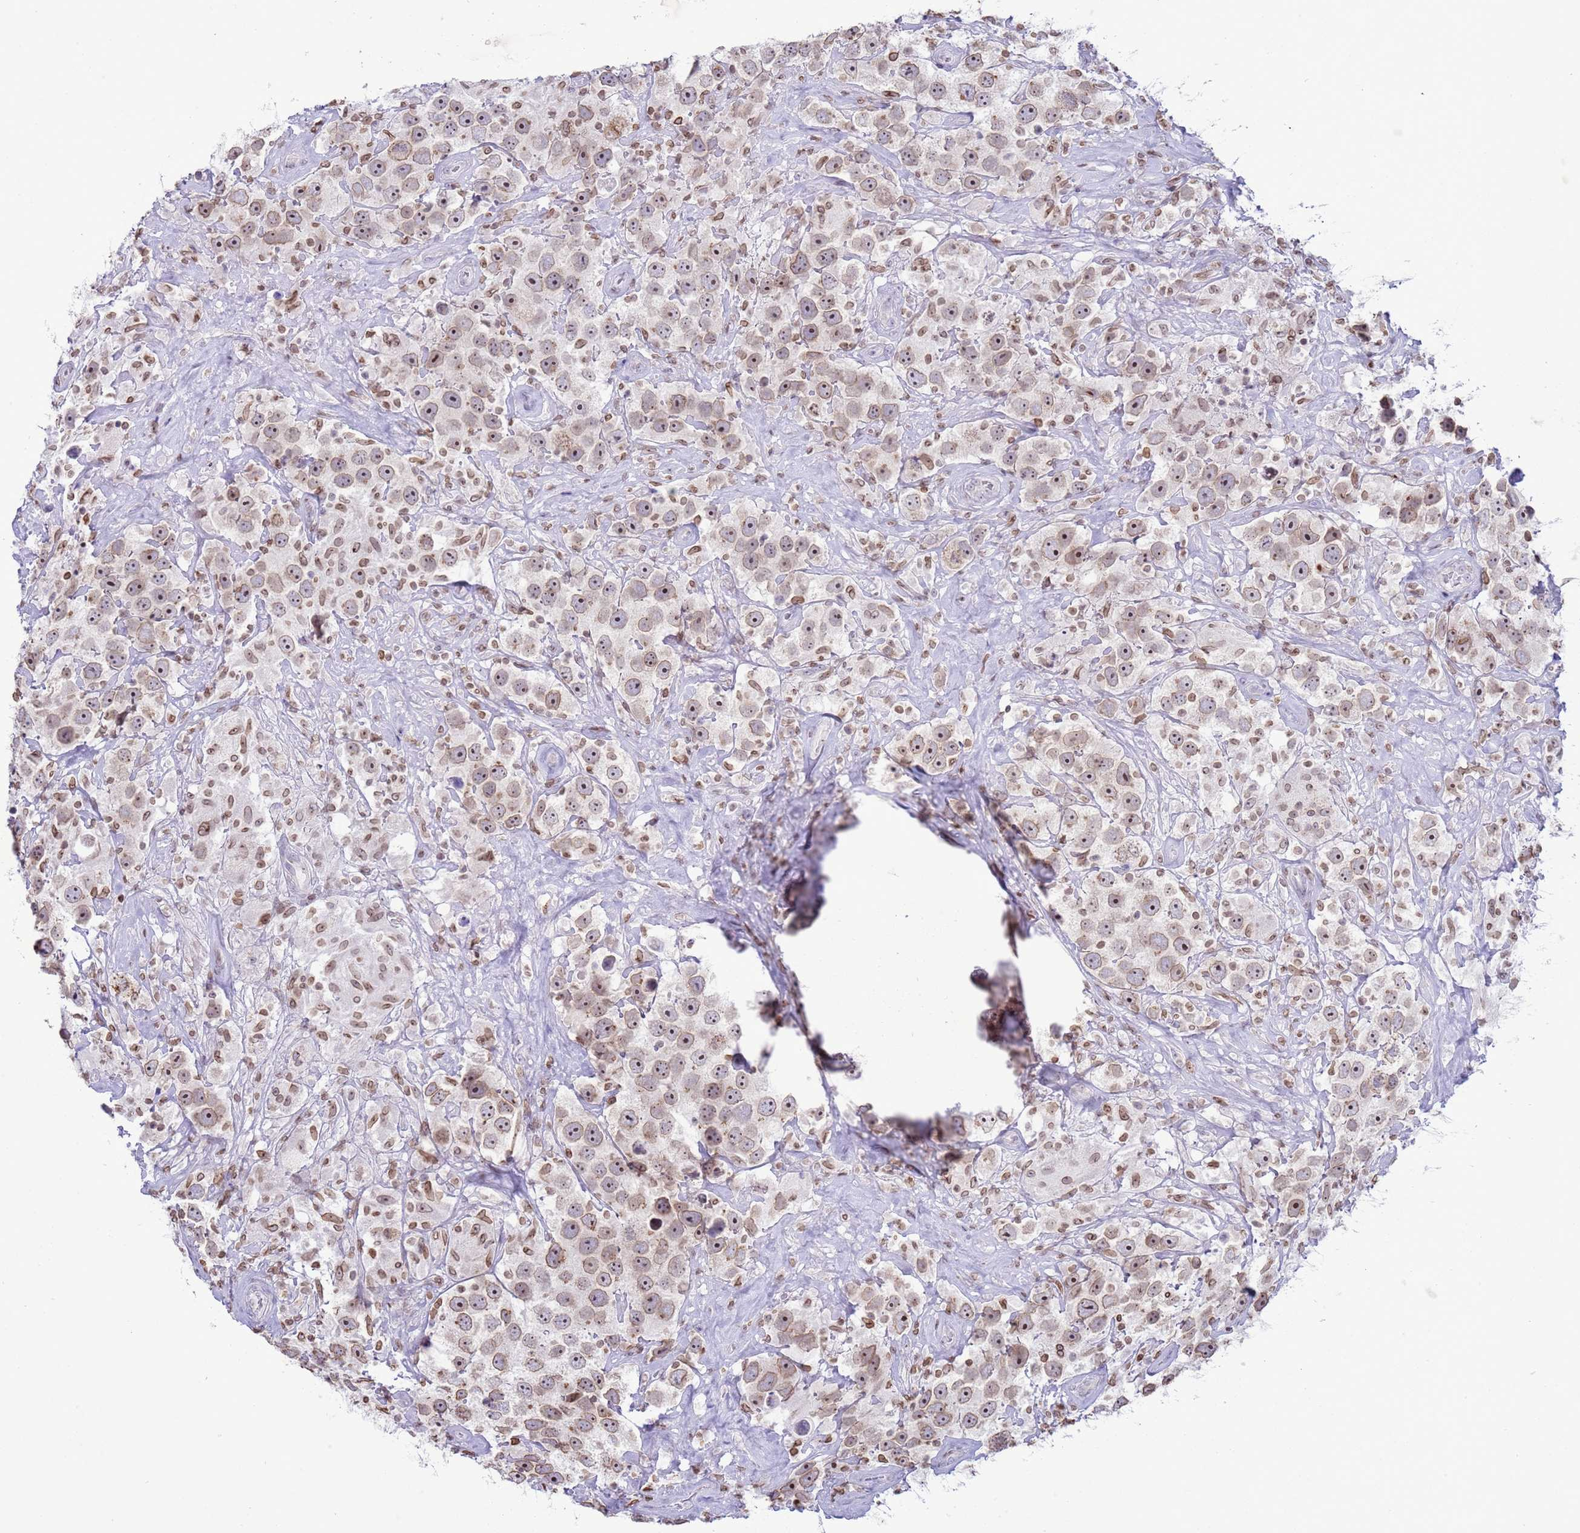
{"staining": {"intensity": "weak", "quantity": ">75%", "location": "cytoplasmic/membranous,nuclear"}, "tissue": "testis cancer", "cell_type": "Tumor cells", "image_type": "cancer", "snomed": [{"axis": "morphology", "description": "Seminoma, NOS"}, {"axis": "topography", "description": "Testis"}], "caption": "Seminoma (testis) stained for a protein (brown) displays weak cytoplasmic/membranous and nuclear positive staining in approximately >75% of tumor cells.", "gene": "DHX37", "patient": {"sex": "male", "age": 49}}